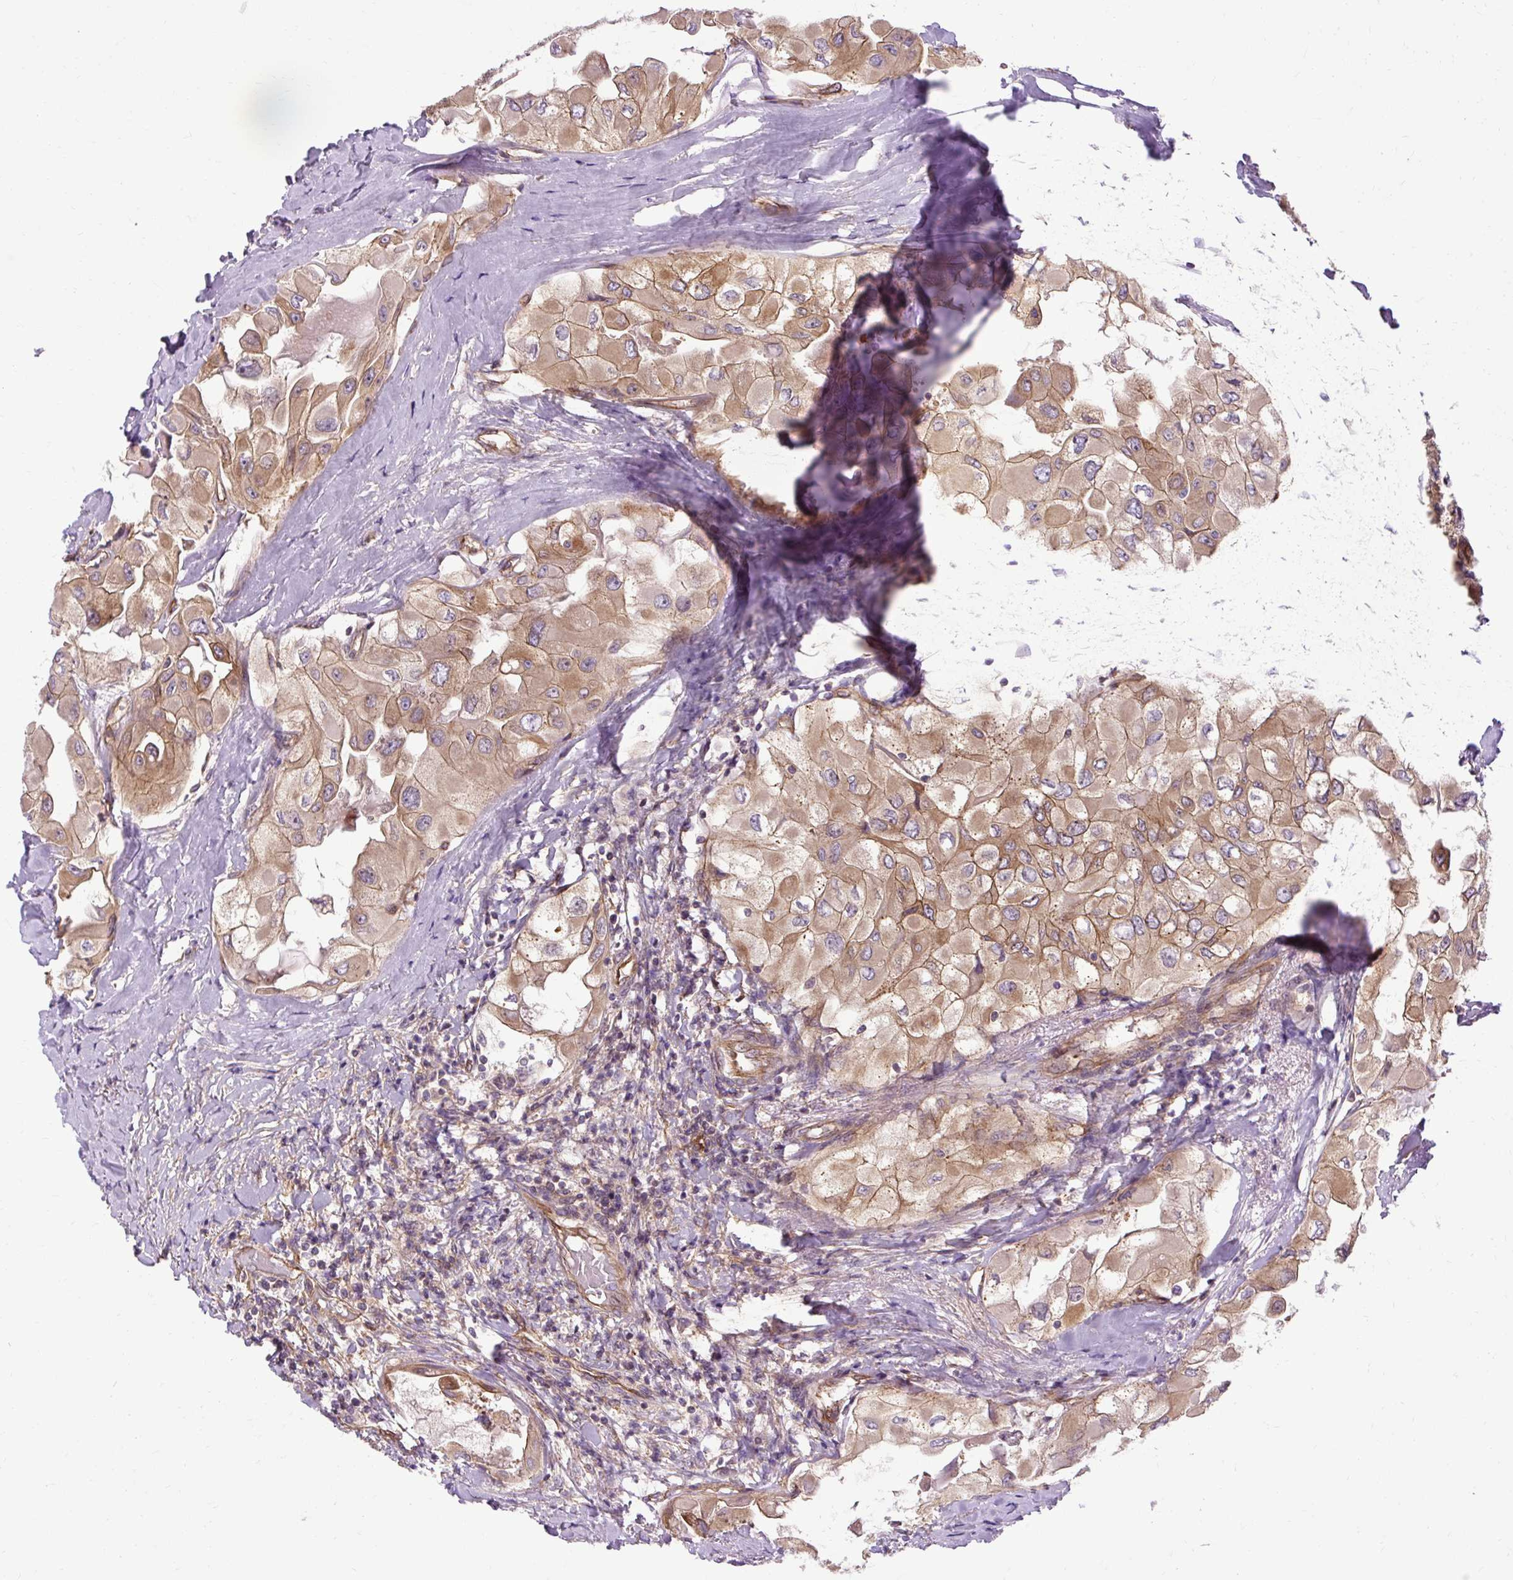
{"staining": {"intensity": "moderate", "quantity": ">75%", "location": "cytoplasmic/membranous"}, "tissue": "thyroid cancer", "cell_type": "Tumor cells", "image_type": "cancer", "snomed": [{"axis": "morphology", "description": "Normal tissue, NOS"}, {"axis": "morphology", "description": "Papillary adenocarcinoma, NOS"}, {"axis": "topography", "description": "Thyroid gland"}], "caption": "A brown stain labels moderate cytoplasmic/membranous positivity of a protein in papillary adenocarcinoma (thyroid) tumor cells.", "gene": "CCDC93", "patient": {"sex": "female", "age": 59}}